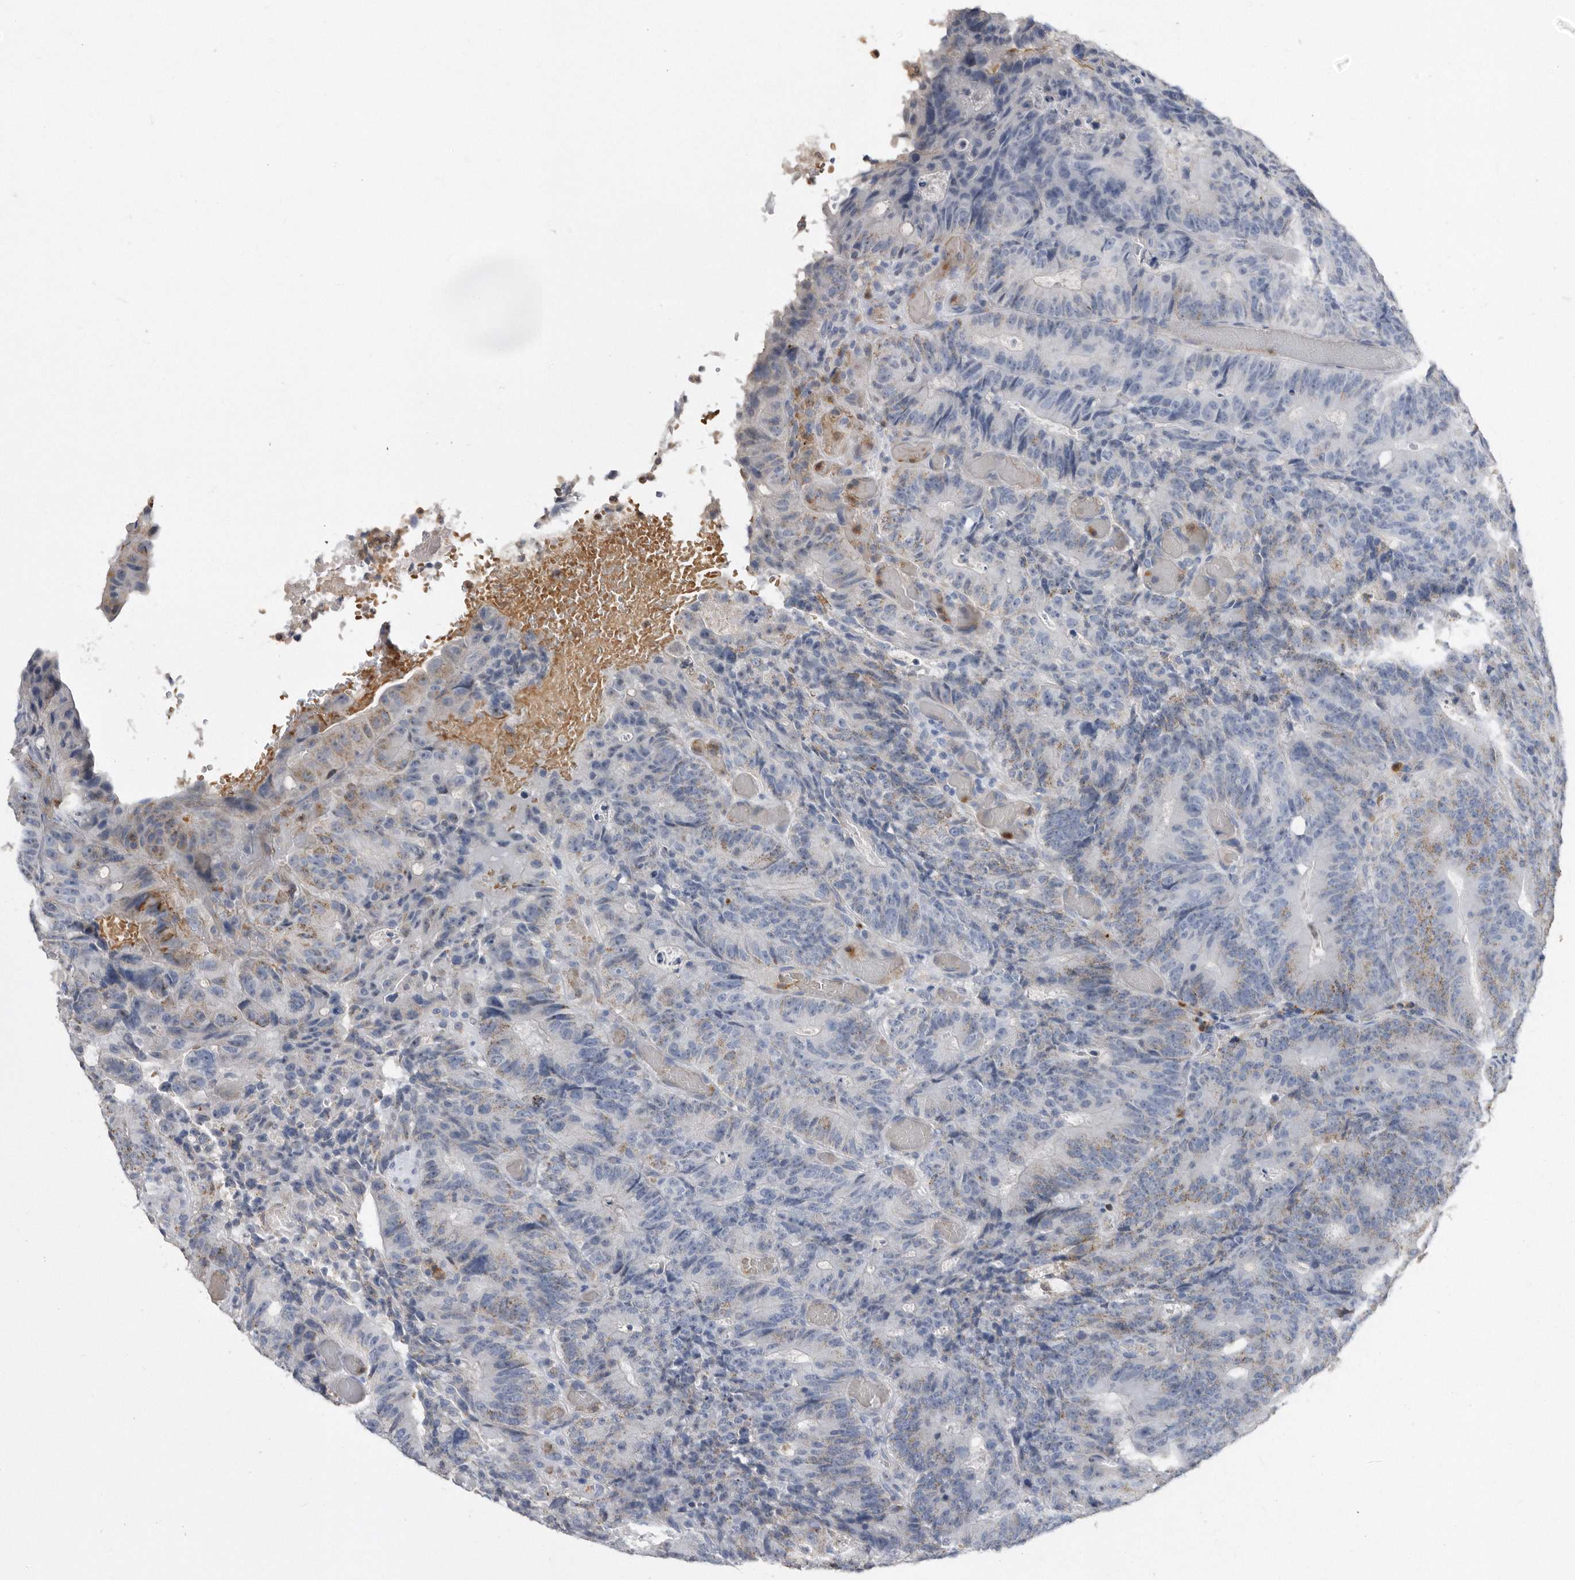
{"staining": {"intensity": "moderate", "quantity": "<25%", "location": "cytoplasmic/membranous"}, "tissue": "colorectal cancer", "cell_type": "Tumor cells", "image_type": "cancer", "snomed": [{"axis": "morphology", "description": "Adenocarcinoma, NOS"}, {"axis": "topography", "description": "Colon"}], "caption": "A brown stain shows moderate cytoplasmic/membranous expression of a protein in colorectal cancer (adenocarcinoma) tumor cells.", "gene": "CRISPLD2", "patient": {"sex": "male", "age": 87}}